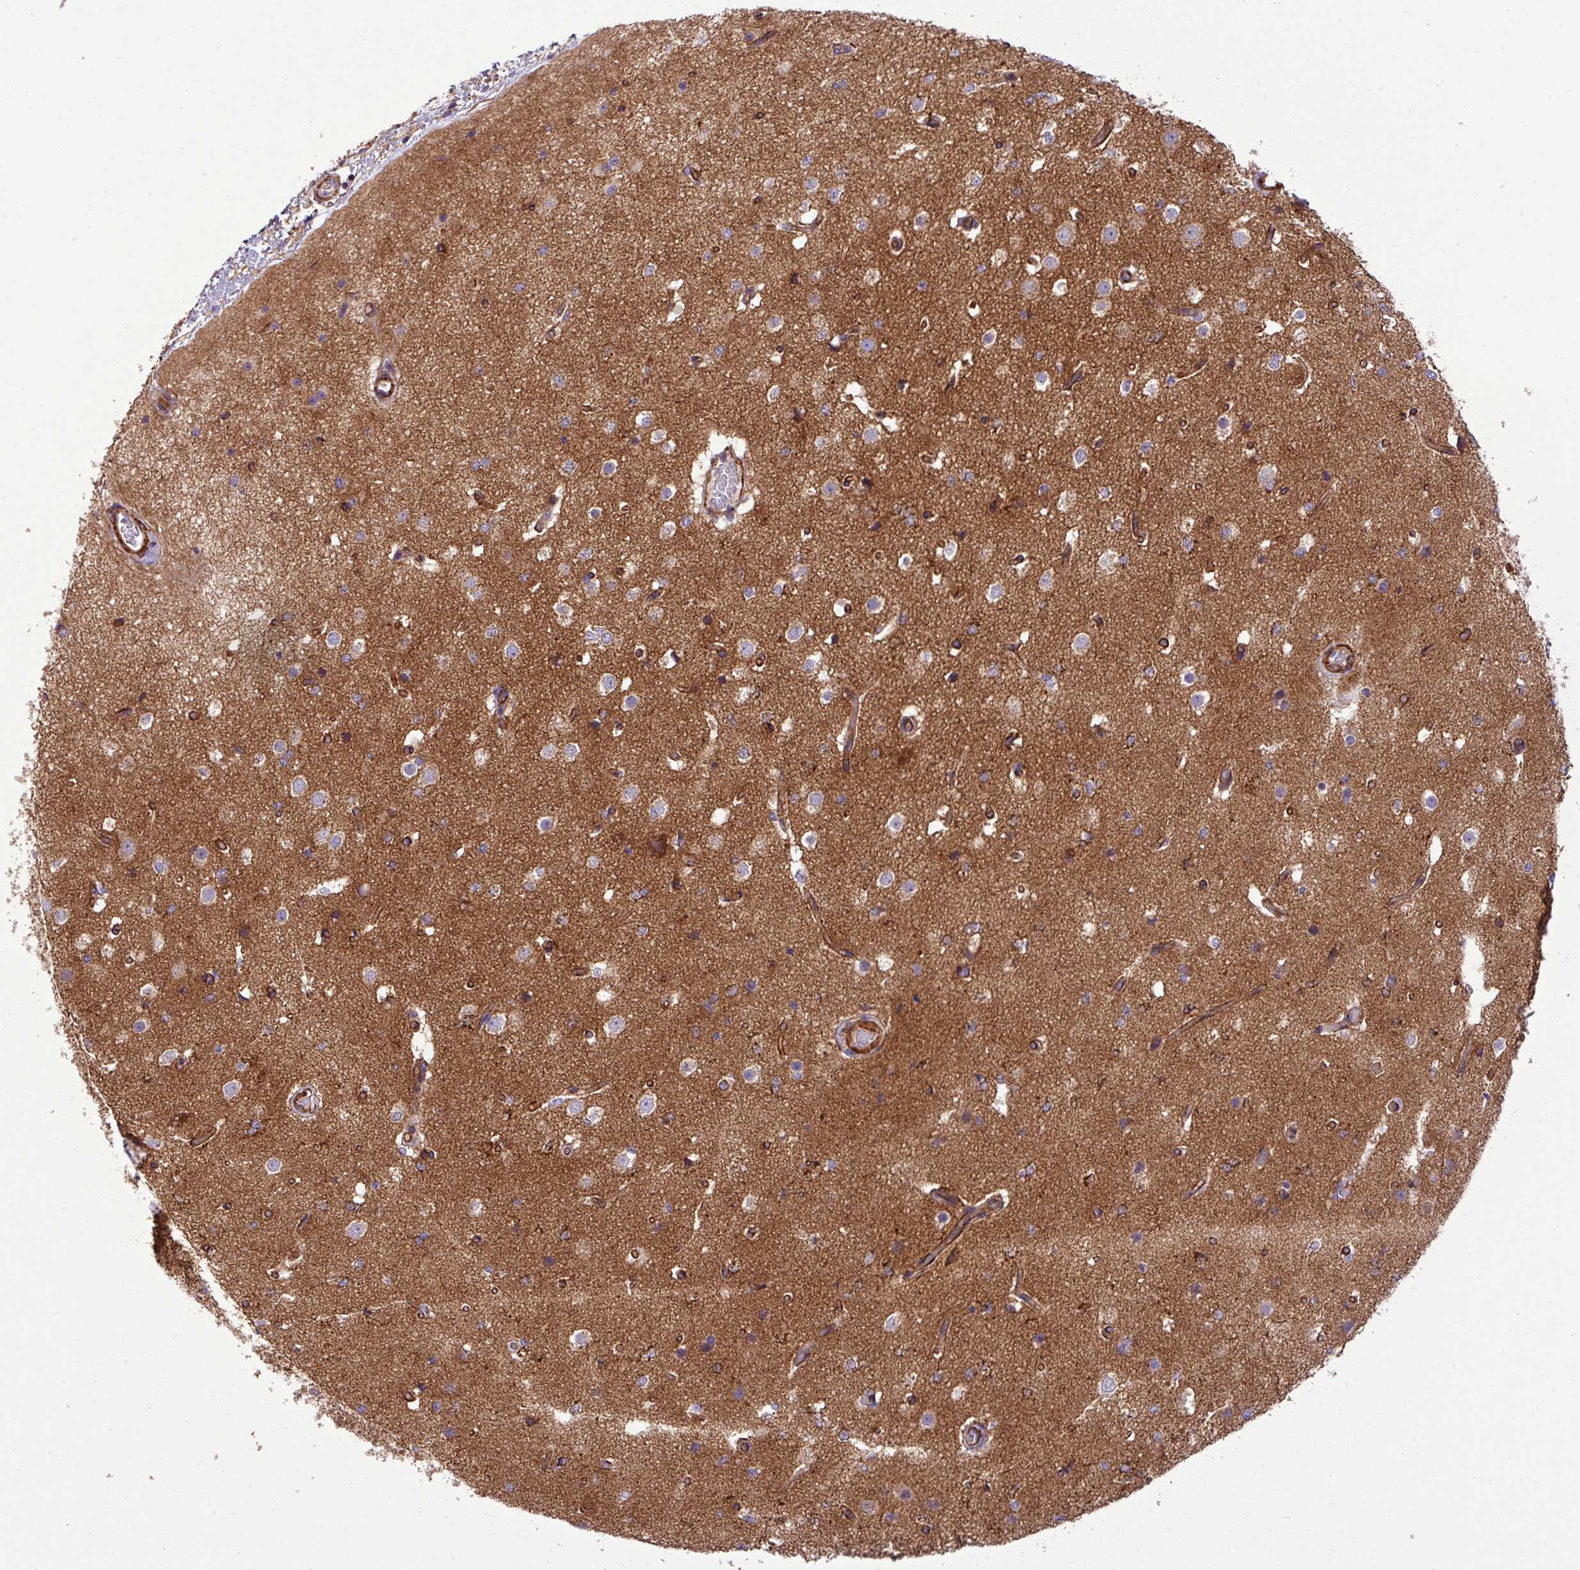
{"staining": {"intensity": "strong", "quantity": ">75%", "location": "cytoplasmic/membranous"}, "tissue": "cerebral cortex", "cell_type": "Endothelial cells", "image_type": "normal", "snomed": [{"axis": "morphology", "description": "Normal tissue, NOS"}, {"axis": "morphology", "description": "Inflammation, NOS"}, {"axis": "topography", "description": "Cerebral cortex"}], "caption": "Immunohistochemical staining of benign human cerebral cortex exhibits strong cytoplasmic/membranous protein positivity in about >75% of endothelial cells.", "gene": "FAM47E", "patient": {"sex": "male", "age": 6}}